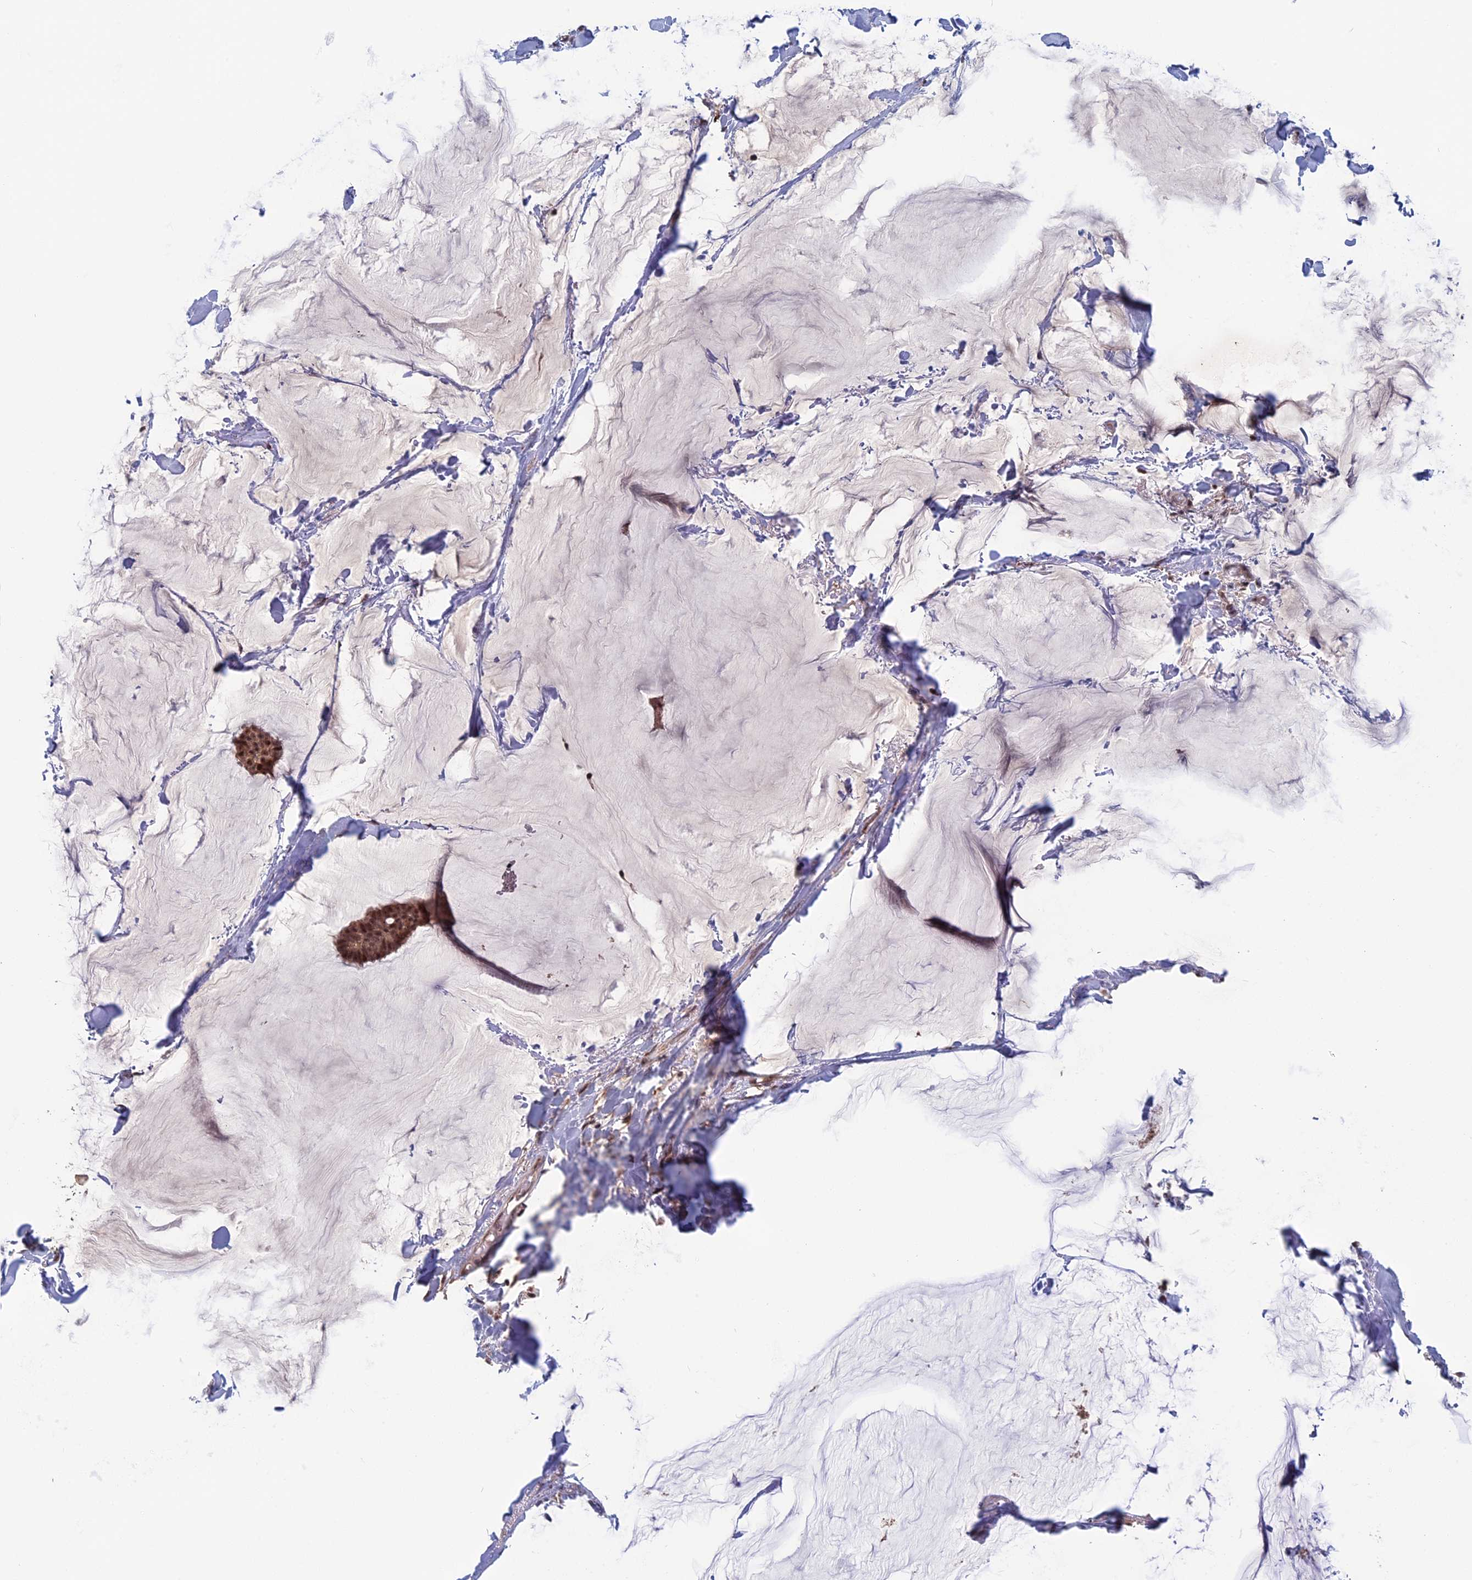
{"staining": {"intensity": "moderate", "quantity": ">75%", "location": "nuclear"}, "tissue": "breast cancer", "cell_type": "Tumor cells", "image_type": "cancer", "snomed": [{"axis": "morphology", "description": "Duct carcinoma"}, {"axis": "topography", "description": "Breast"}], "caption": "Breast cancer (intraductal carcinoma) stained for a protein (brown) shows moderate nuclear positive staining in about >75% of tumor cells.", "gene": "CACTIN", "patient": {"sex": "female", "age": 93}}